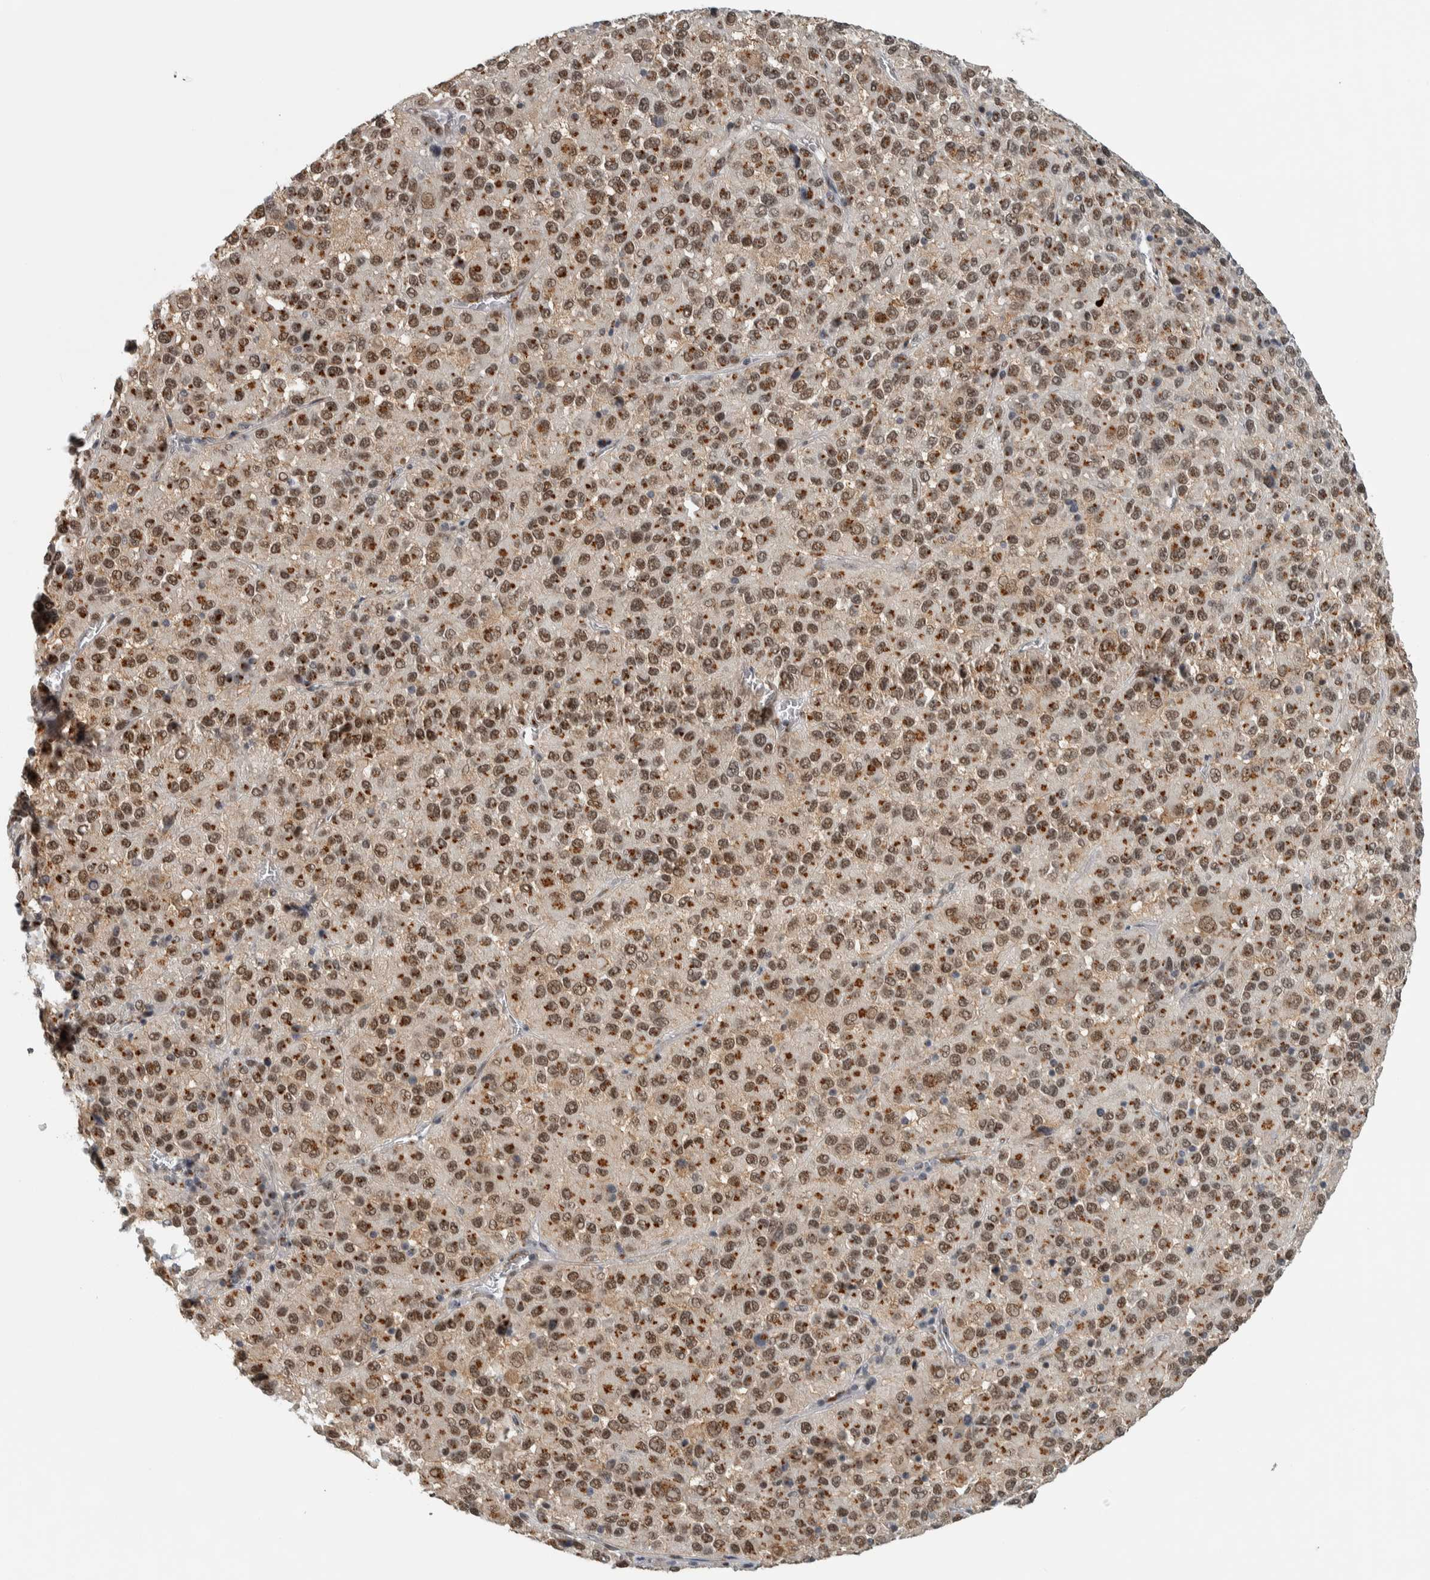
{"staining": {"intensity": "moderate", "quantity": ">75%", "location": "cytoplasmic/membranous,nuclear"}, "tissue": "melanoma", "cell_type": "Tumor cells", "image_type": "cancer", "snomed": [{"axis": "morphology", "description": "Malignant melanoma, Metastatic site"}, {"axis": "topography", "description": "Lung"}], "caption": "Brown immunohistochemical staining in human melanoma demonstrates moderate cytoplasmic/membranous and nuclear expression in approximately >75% of tumor cells.", "gene": "ZMYND8", "patient": {"sex": "male", "age": 64}}